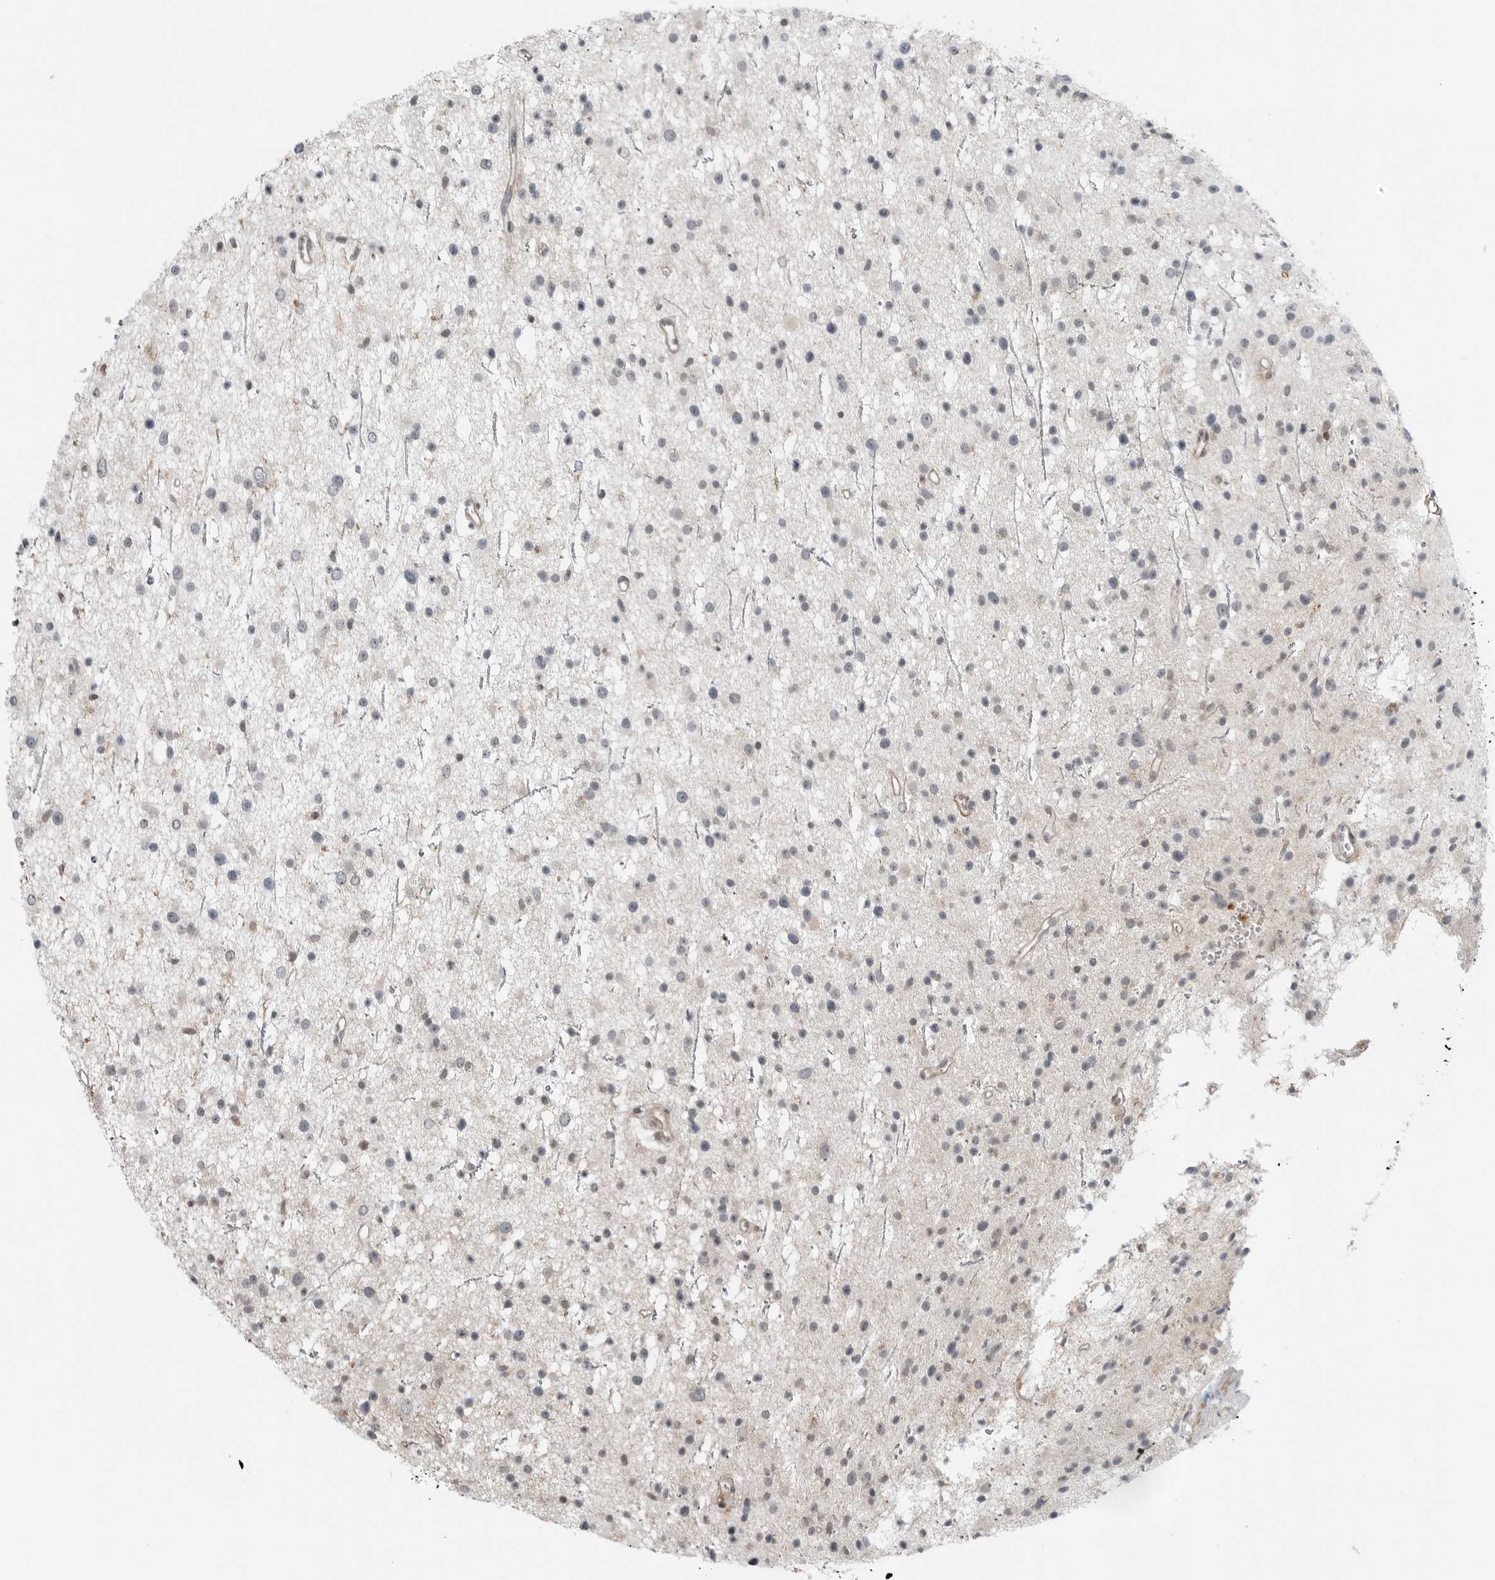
{"staining": {"intensity": "negative", "quantity": "none", "location": "none"}, "tissue": "glioma", "cell_type": "Tumor cells", "image_type": "cancer", "snomed": [{"axis": "morphology", "description": "Glioma, malignant, Low grade"}, {"axis": "topography", "description": "Cerebral cortex"}], "caption": "IHC of low-grade glioma (malignant) displays no expression in tumor cells.", "gene": "LEFTY2", "patient": {"sex": "female", "age": 39}}